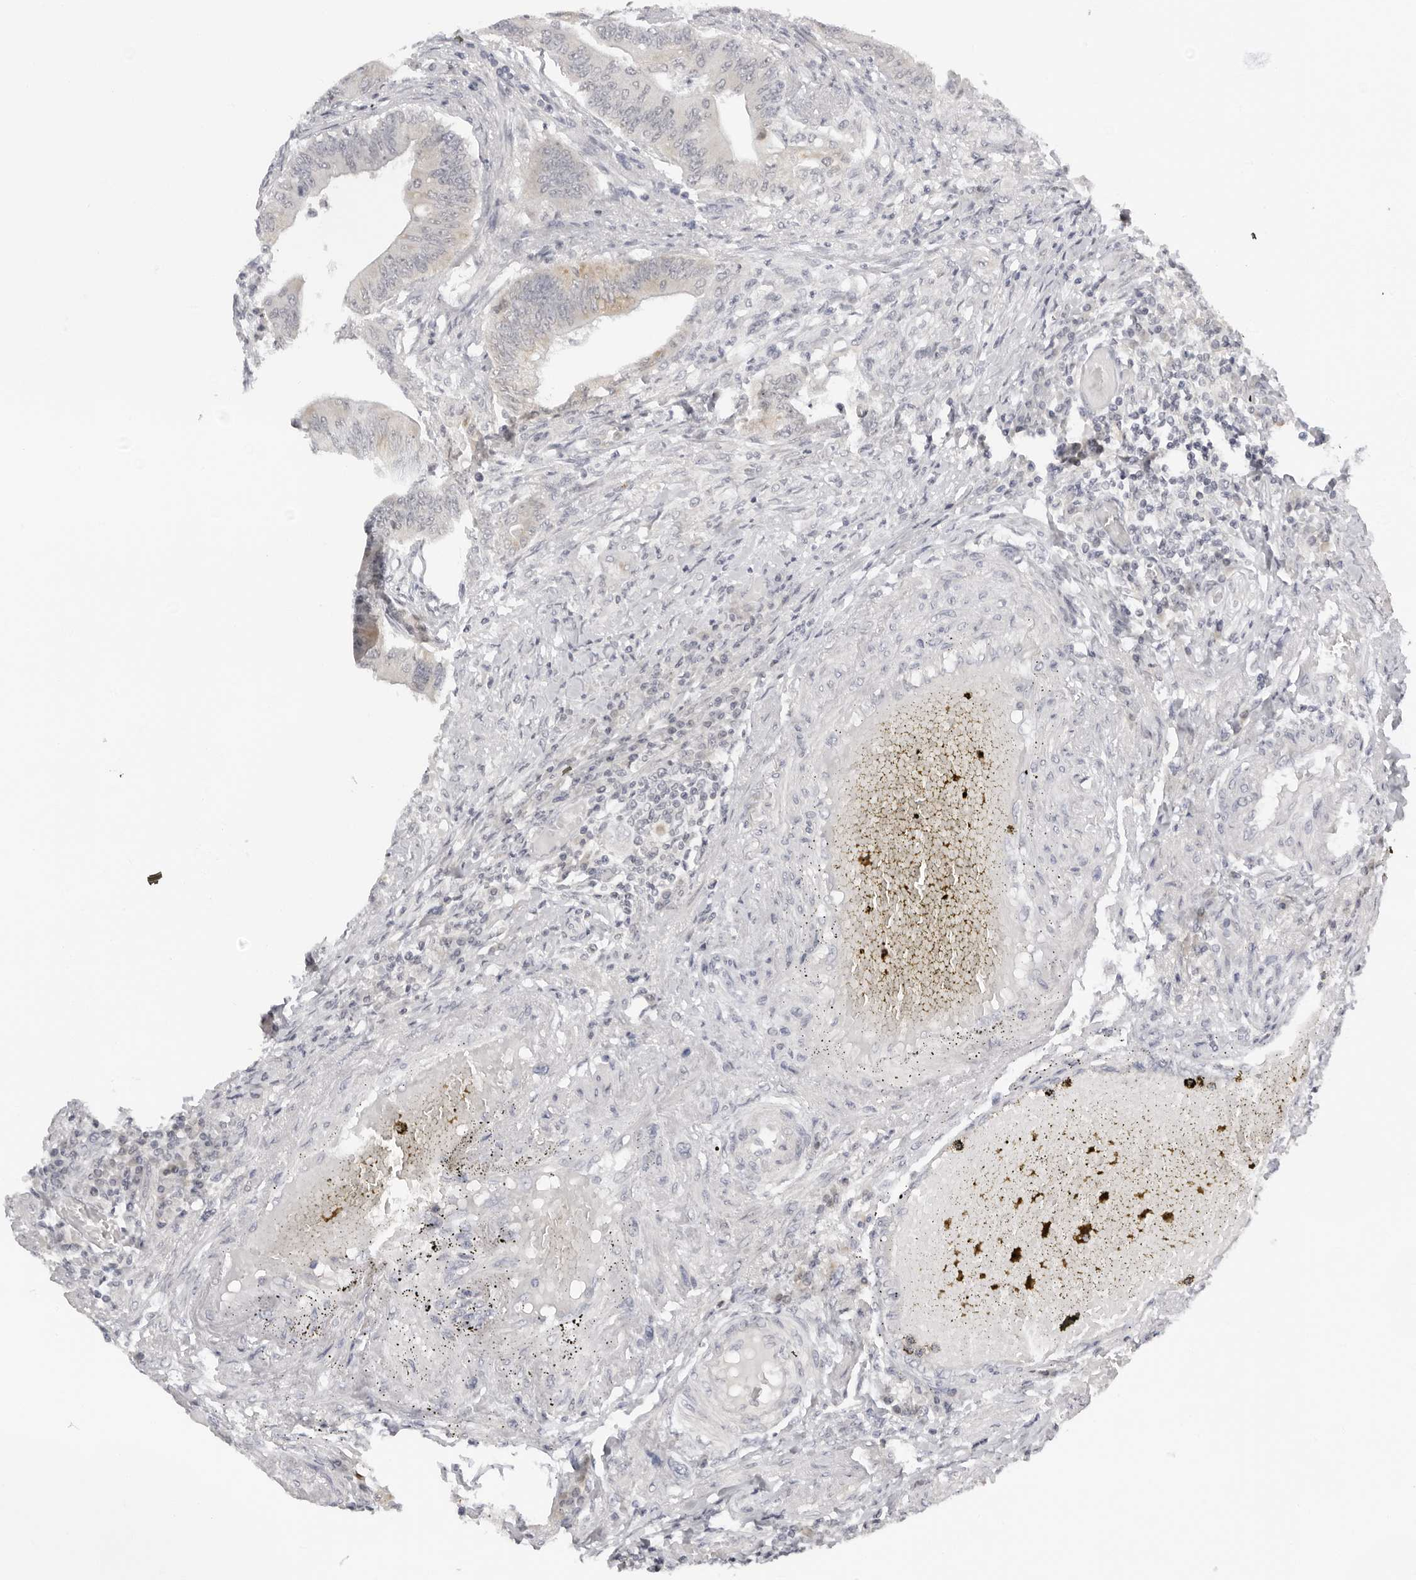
{"staining": {"intensity": "negative", "quantity": "none", "location": "none"}, "tissue": "colorectal cancer", "cell_type": "Tumor cells", "image_type": "cancer", "snomed": [{"axis": "morphology", "description": "Adenoma, NOS"}, {"axis": "morphology", "description": "Adenocarcinoma, NOS"}, {"axis": "topography", "description": "Colon"}], "caption": "IHC photomicrograph of neoplastic tissue: human colorectal cancer stained with DAB shows no significant protein staining in tumor cells.", "gene": "ACP6", "patient": {"sex": "male", "age": 79}}